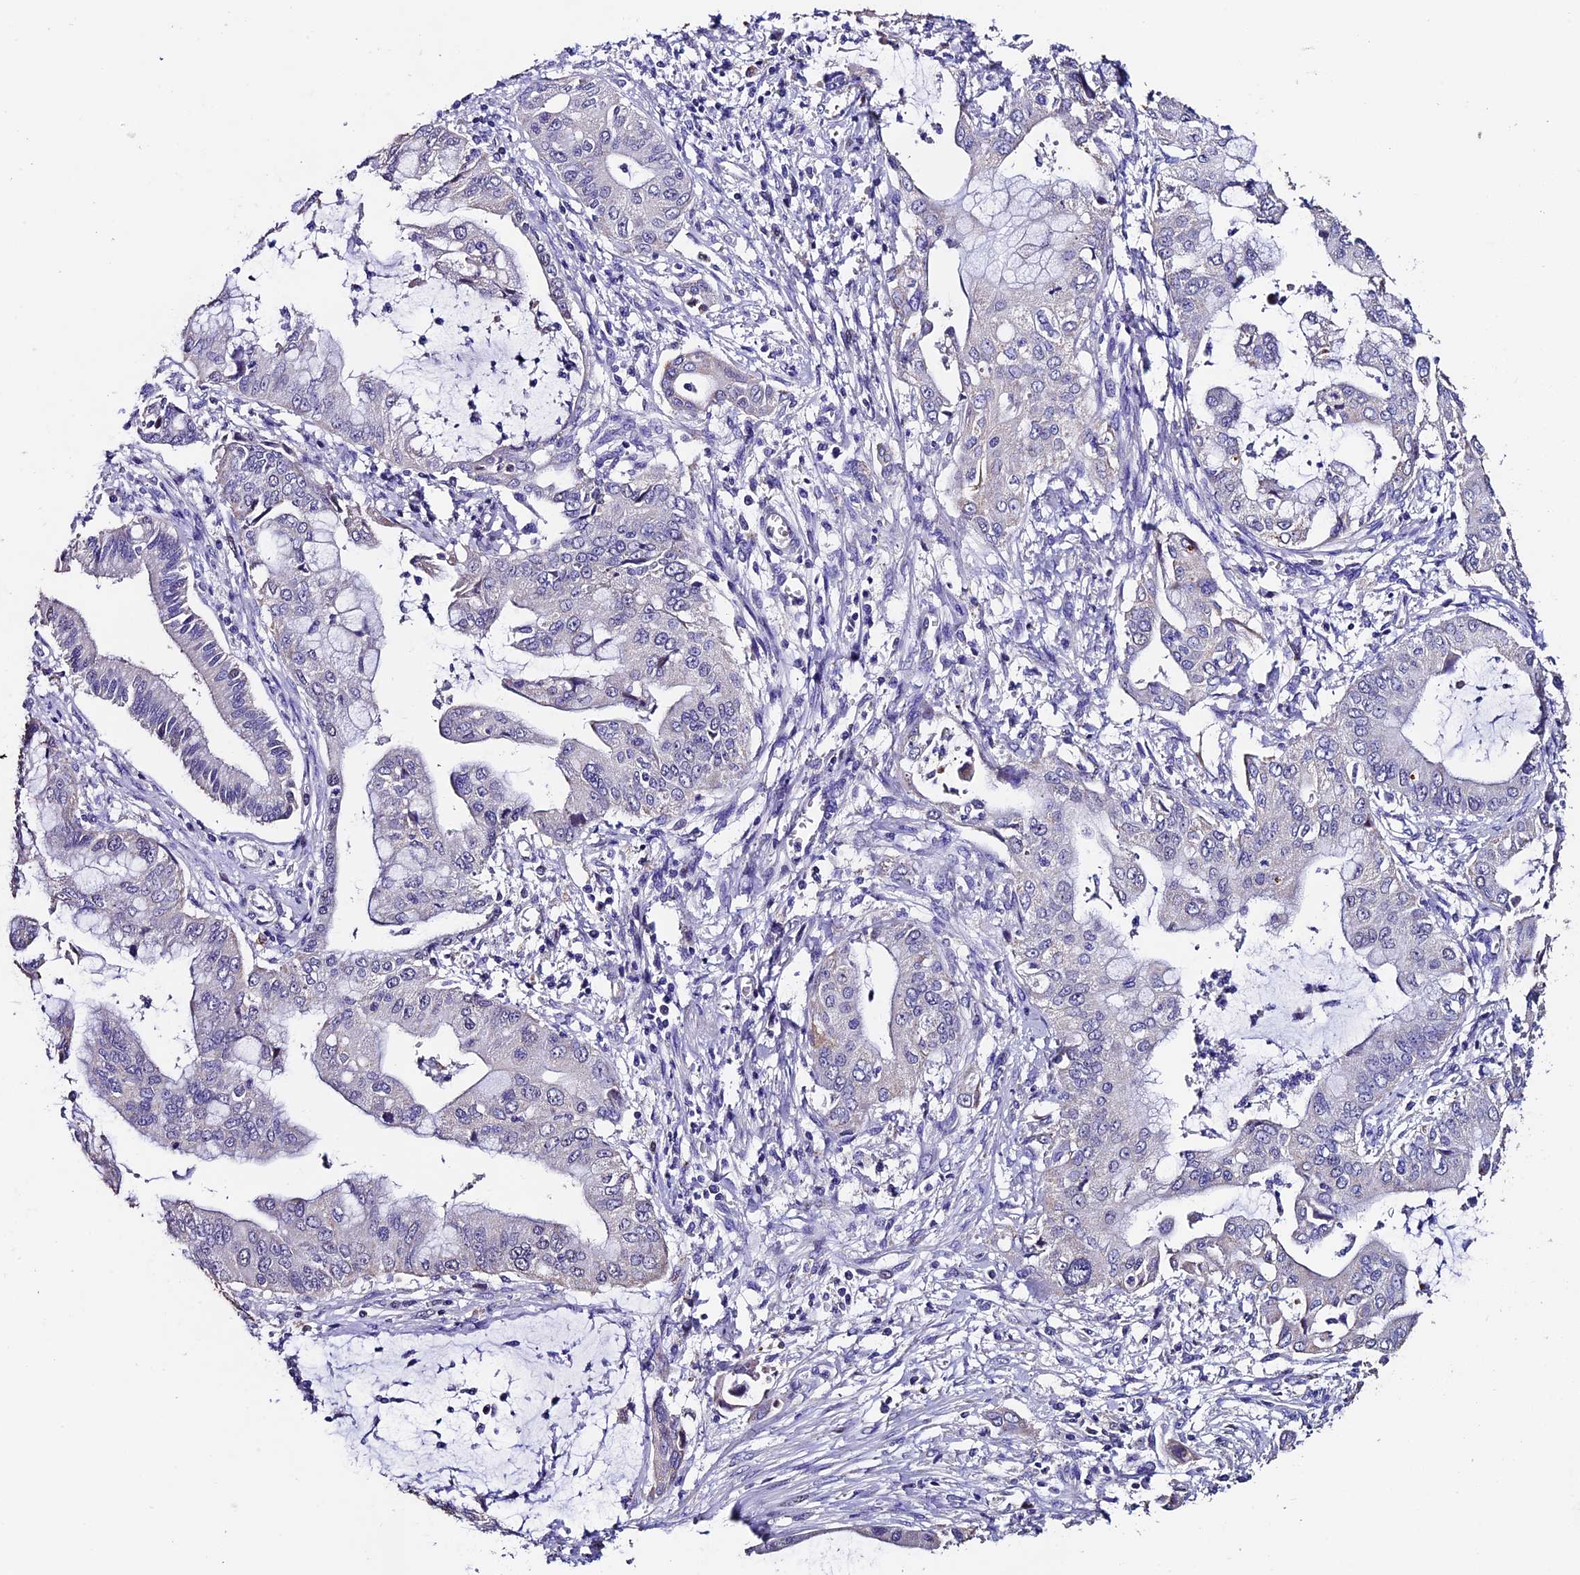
{"staining": {"intensity": "weak", "quantity": "<25%", "location": "cytoplasmic/membranous"}, "tissue": "pancreatic cancer", "cell_type": "Tumor cells", "image_type": "cancer", "snomed": [{"axis": "morphology", "description": "Adenocarcinoma, NOS"}, {"axis": "topography", "description": "Pancreas"}], "caption": "Protein analysis of adenocarcinoma (pancreatic) demonstrates no significant expression in tumor cells. Brightfield microscopy of immunohistochemistry (IHC) stained with DAB (brown) and hematoxylin (blue), captured at high magnification.", "gene": "FBXW9", "patient": {"sex": "male", "age": 46}}